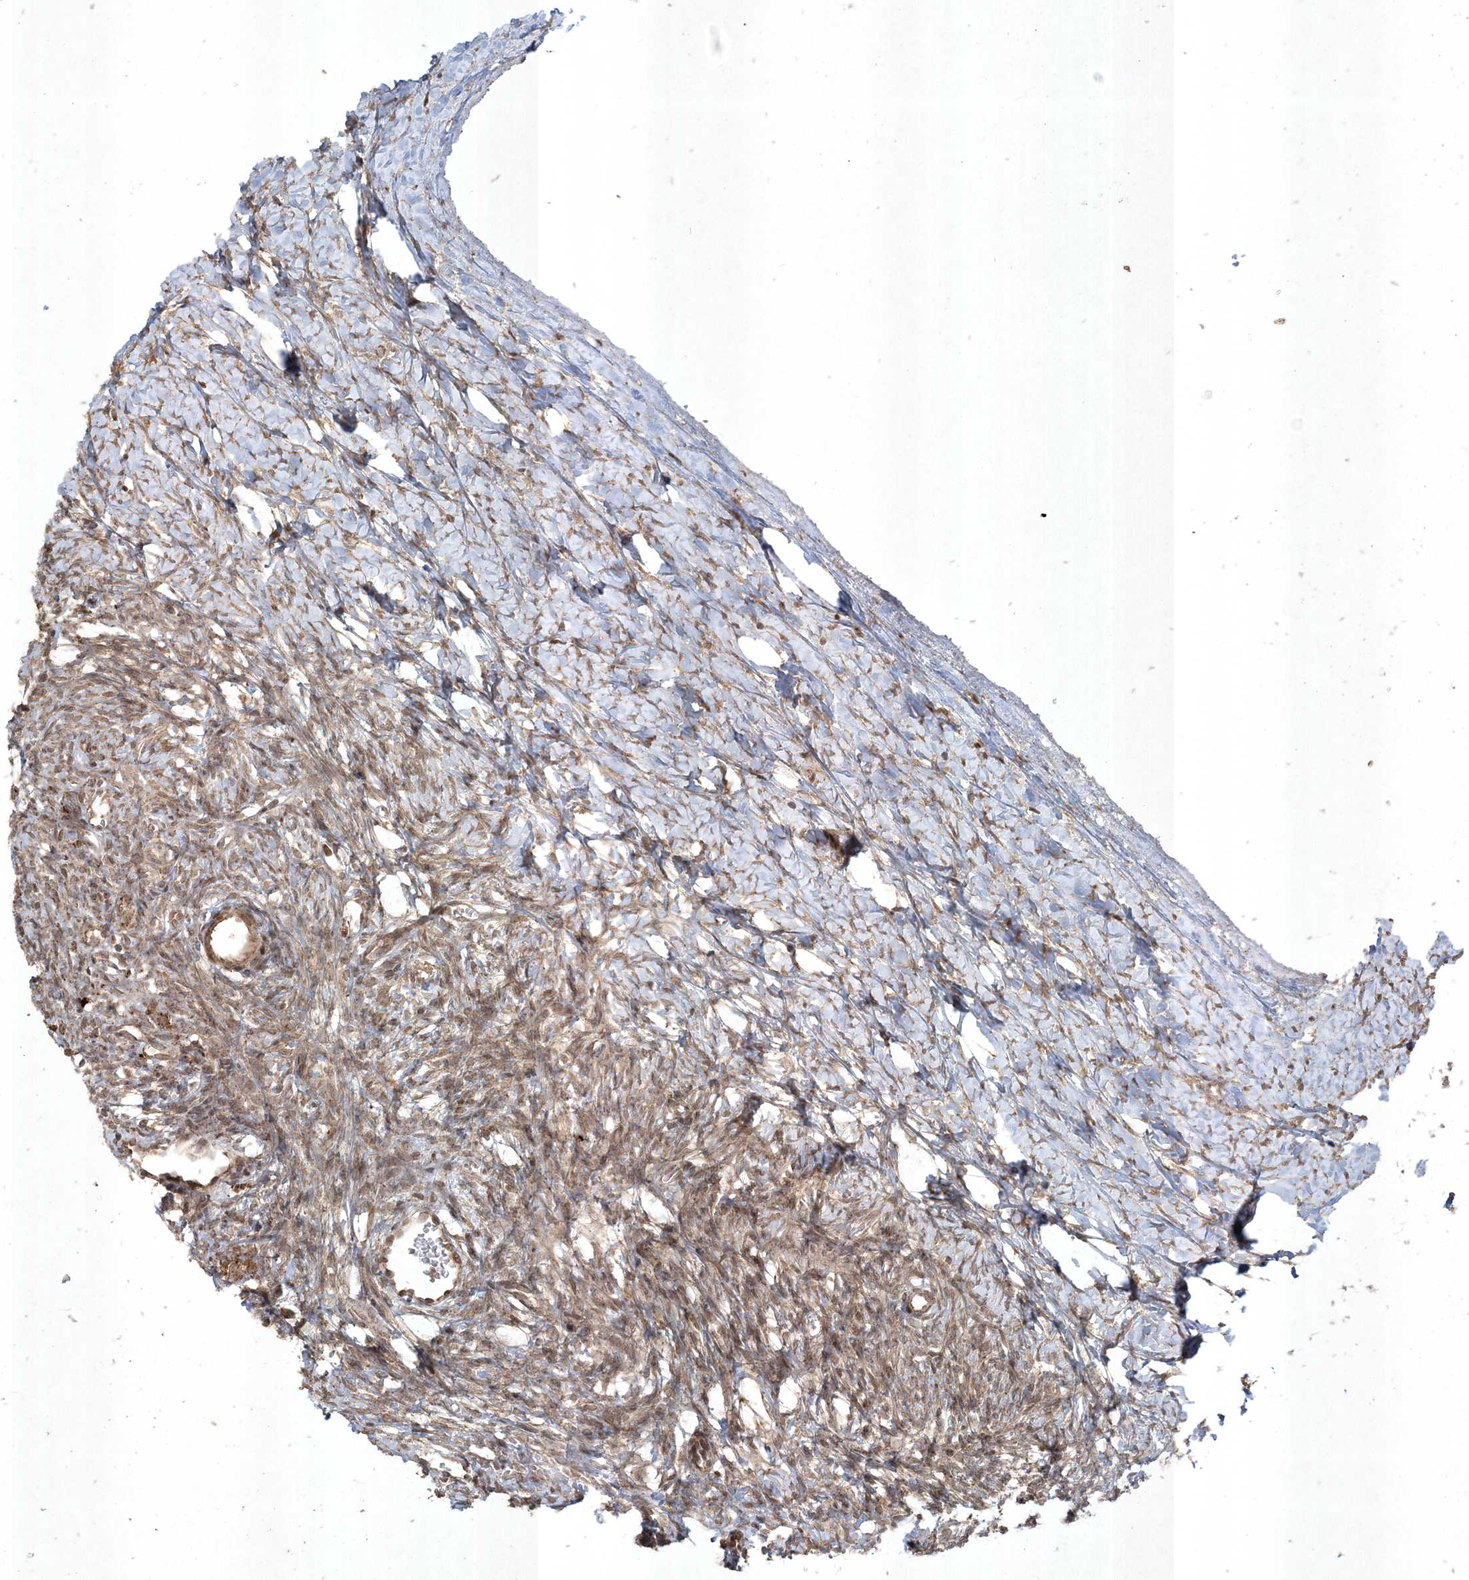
{"staining": {"intensity": "moderate", "quantity": ">75%", "location": "cytoplasmic/membranous,nuclear"}, "tissue": "ovary", "cell_type": "Ovarian stroma cells", "image_type": "normal", "snomed": [{"axis": "morphology", "description": "Normal tissue, NOS"}, {"axis": "morphology", "description": "Developmental malformation"}, {"axis": "topography", "description": "Ovary"}], "caption": "Benign ovary was stained to show a protein in brown. There is medium levels of moderate cytoplasmic/membranous,nuclear expression in about >75% of ovarian stroma cells. Ihc stains the protein of interest in brown and the nuclei are stained blue.", "gene": "RRAS", "patient": {"sex": "female", "age": 39}}